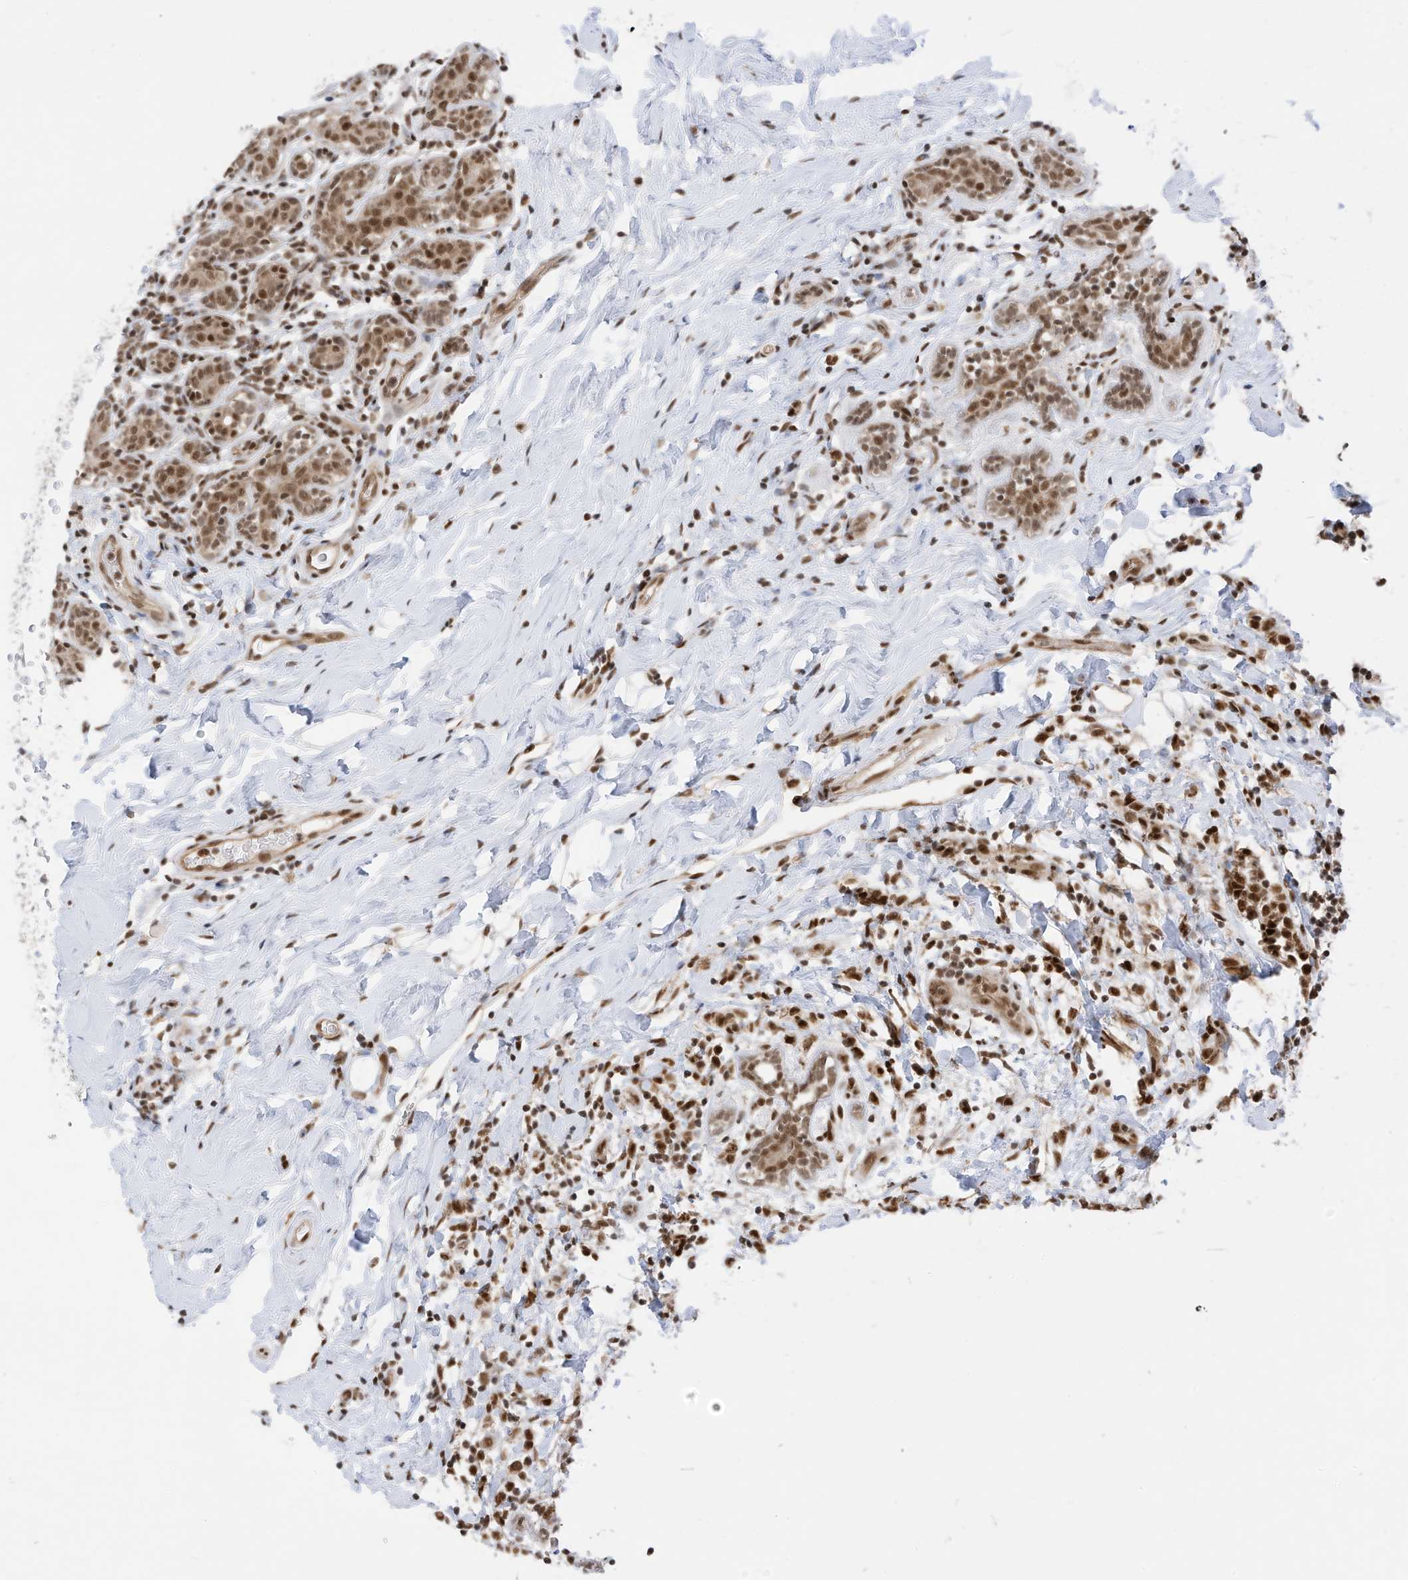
{"staining": {"intensity": "moderate", "quantity": ">75%", "location": "nuclear"}, "tissue": "breast cancer", "cell_type": "Tumor cells", "image_type": "cancer", "snomed": [{"axis": "morphology", "description": "Normal tissue, NOS"}, {"axis": "morphology", "description": "Lobular carcinoma"}, {"axis": "topography", "description": "Breast"}], "caption": "Breast cancer (lobular carcinoma) stained with a protein marker displays moderate staining in tumor cells.", "gene": "AURKAIP1", "patient": {"sex": "female", "age": 47}}